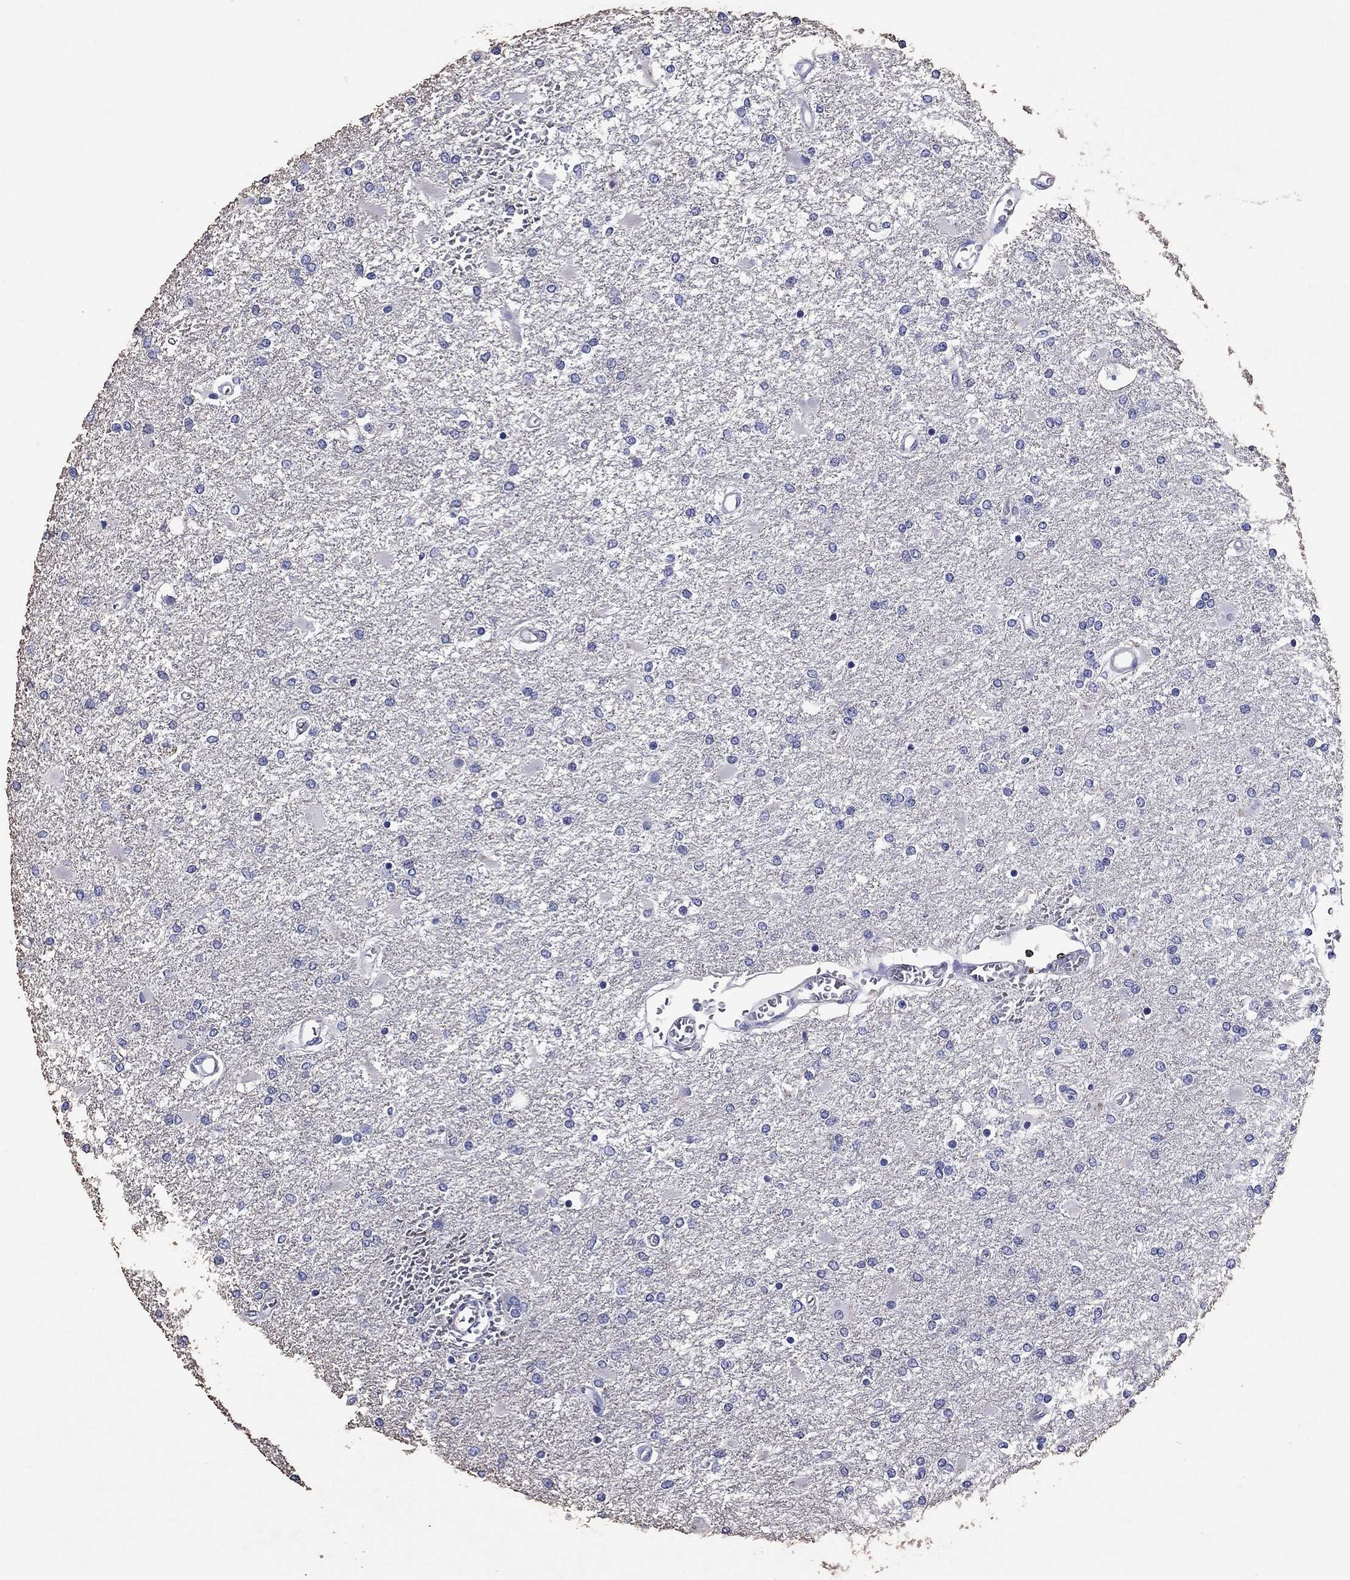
{"staining": {"intensity": "negative", "quantity": "none", "location": "none"}, "tissue": "glioma", "cell_type": "Tumor cells", "image_type": "cancer", "snomed": [{"axis": "morphology", "description": "Glioma, malignant, High grade"}, {"axis": "topography", "description": "Cerebral cortex"}], "caption": "Immunohistochemical staining of malignant glioma (high-grade) demonstrates no significant staining in tumor cells. (Stains: DAB (3,3'-diaminobenzidine) immunohistochemistry (IHC) with hematoxylin counter stain, Microscopy: brightfield microscopy at high magnification).", "gene": "GZMK", "patient": {"sex": "male", "age": 79}}